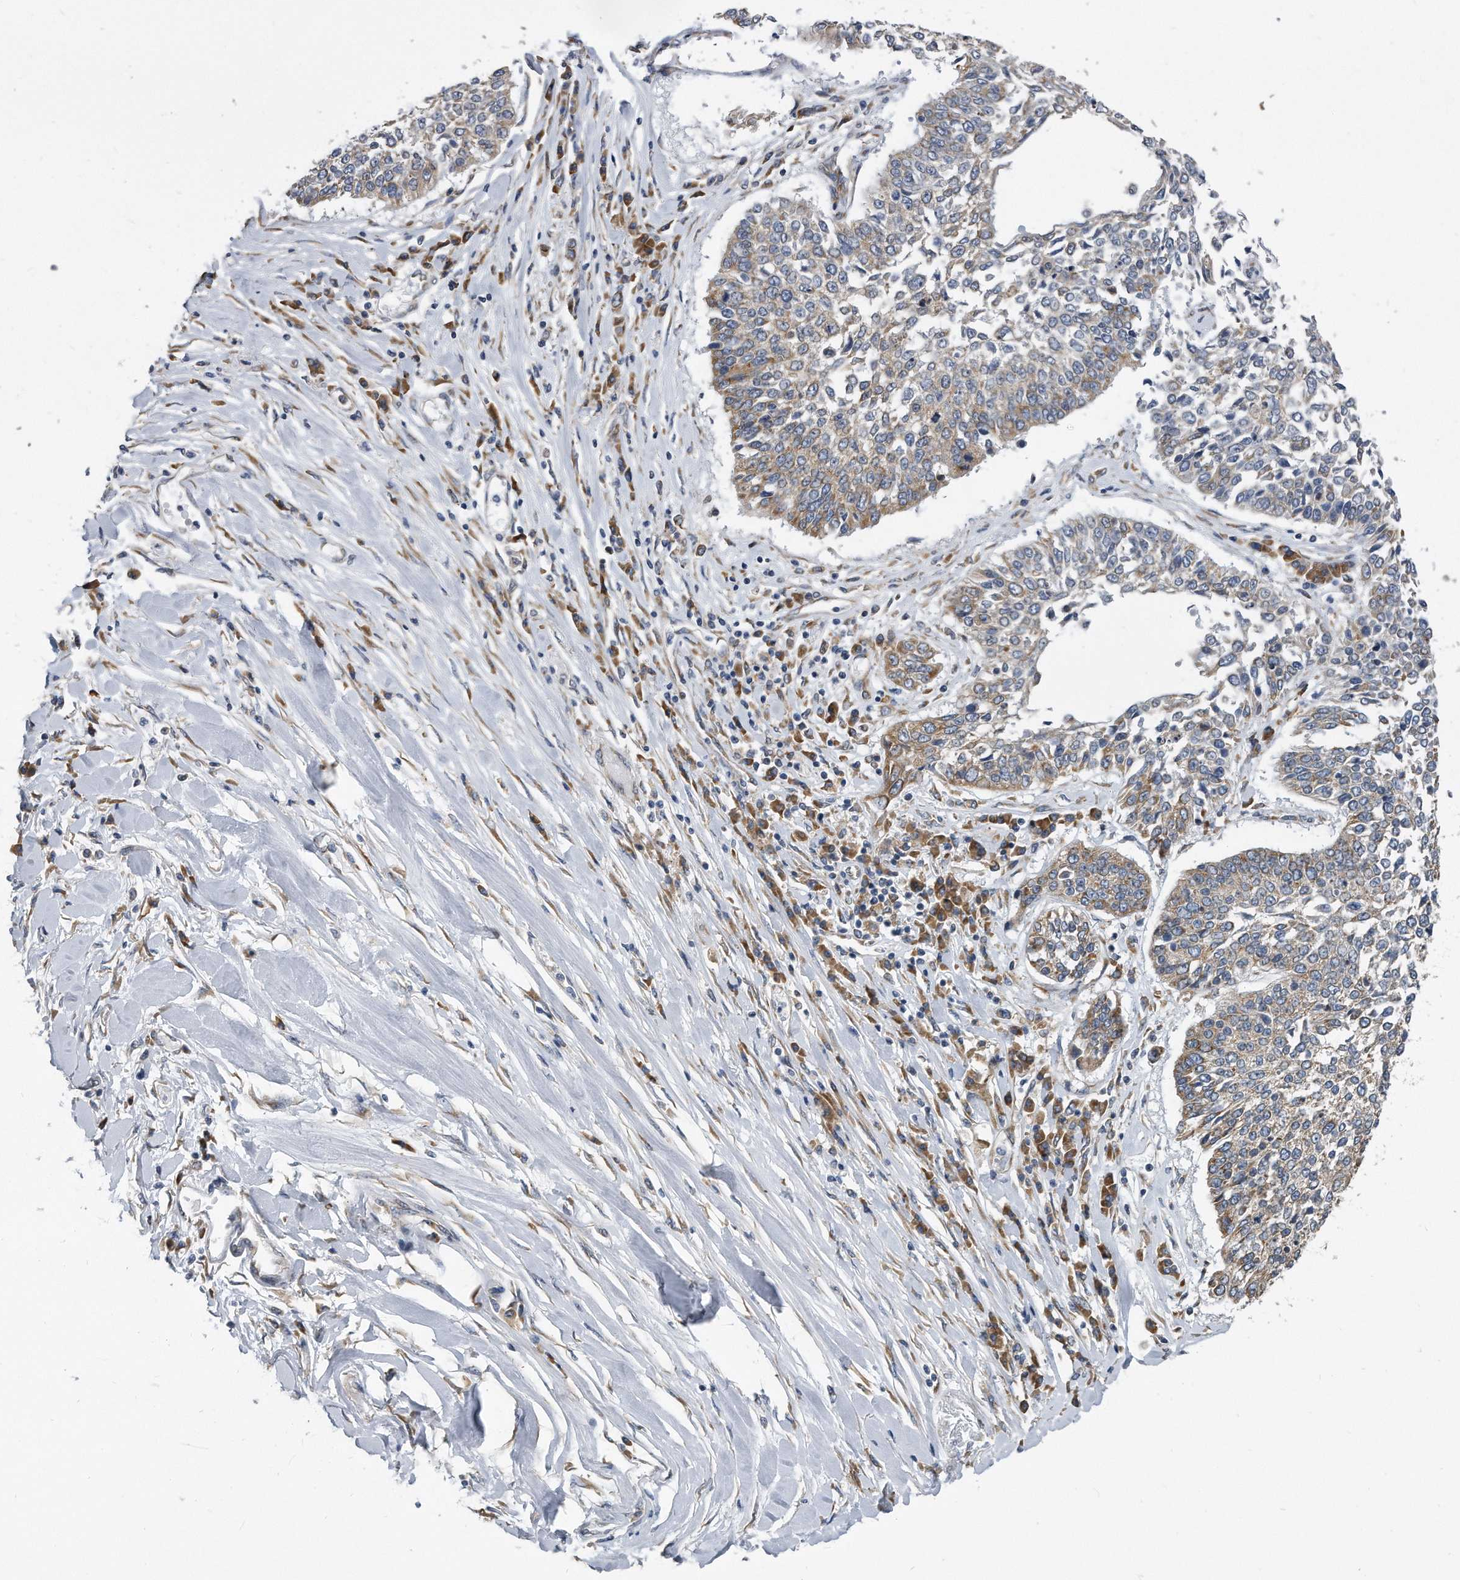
{"staining": {"intensity": "weak", "quantity": "25%-75%", "location": "cytoplasmic/membranous"}, "tissue": "lung cancer", "cell_type": "Tumor cells", "image_type": "cancer", "snomed": [{"axis": "morphology", "description": "Normal tissue, NOS"}, {"axis": "morphology", "description": "Squamous cell carcinoma, NOS"}, {"axis": "topography", "description": "Cartilage tissue"}, {"axis": "topography", "description": "Lung"}, {"axis": "topography", "description": "Peripheral nerve tissue"}], "caption": "Tumor cells demonstrate weak cytoplasmic/membranous positivity in approximately 25%-75% of cells in lung cancer.", "gene": "CCDC47", "patient": {"sex": "female", "age": 49}}